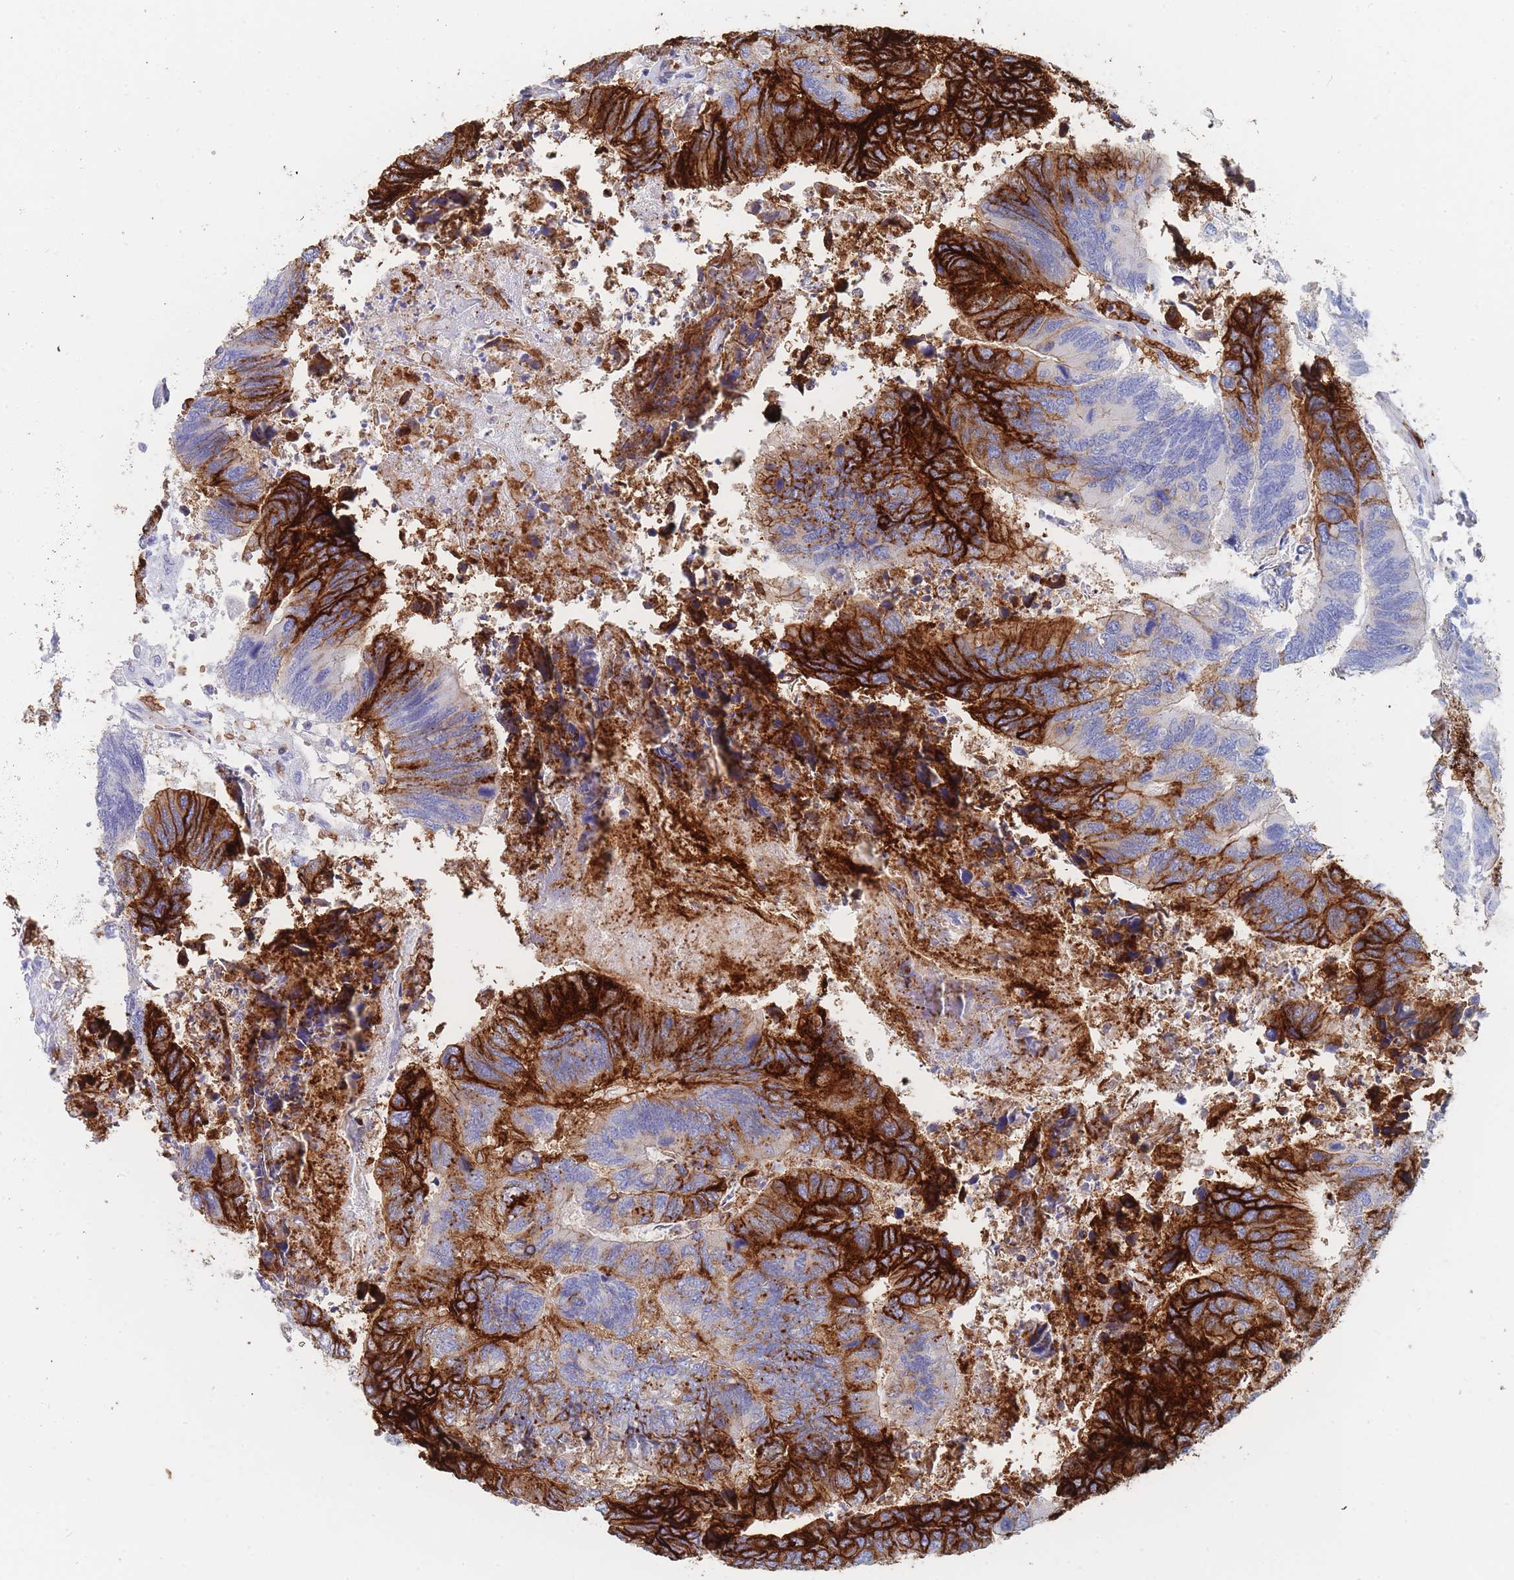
{"staining": {"intensity": "strong", "quantity": "25%-75%", "location": "cytoplasmic/membranous"}, "tissue": "colorectal cancer", "cell_type": "Tumor cells", "image_type": "cancer", "snomed": [{"axis": "morphology", "description": "Adenocarcinoma, NOS"}, {"axis": "topography", "description": "Colon"}], "caption": "About 25%-75% of tumor cells in human colorectal cancer show strong cytoplasmic/membranous protein staining as visualized by brown immunohistochemical staining.", "gene": "SLC2A1", "patient": {"sex": "female", "age": 67}}